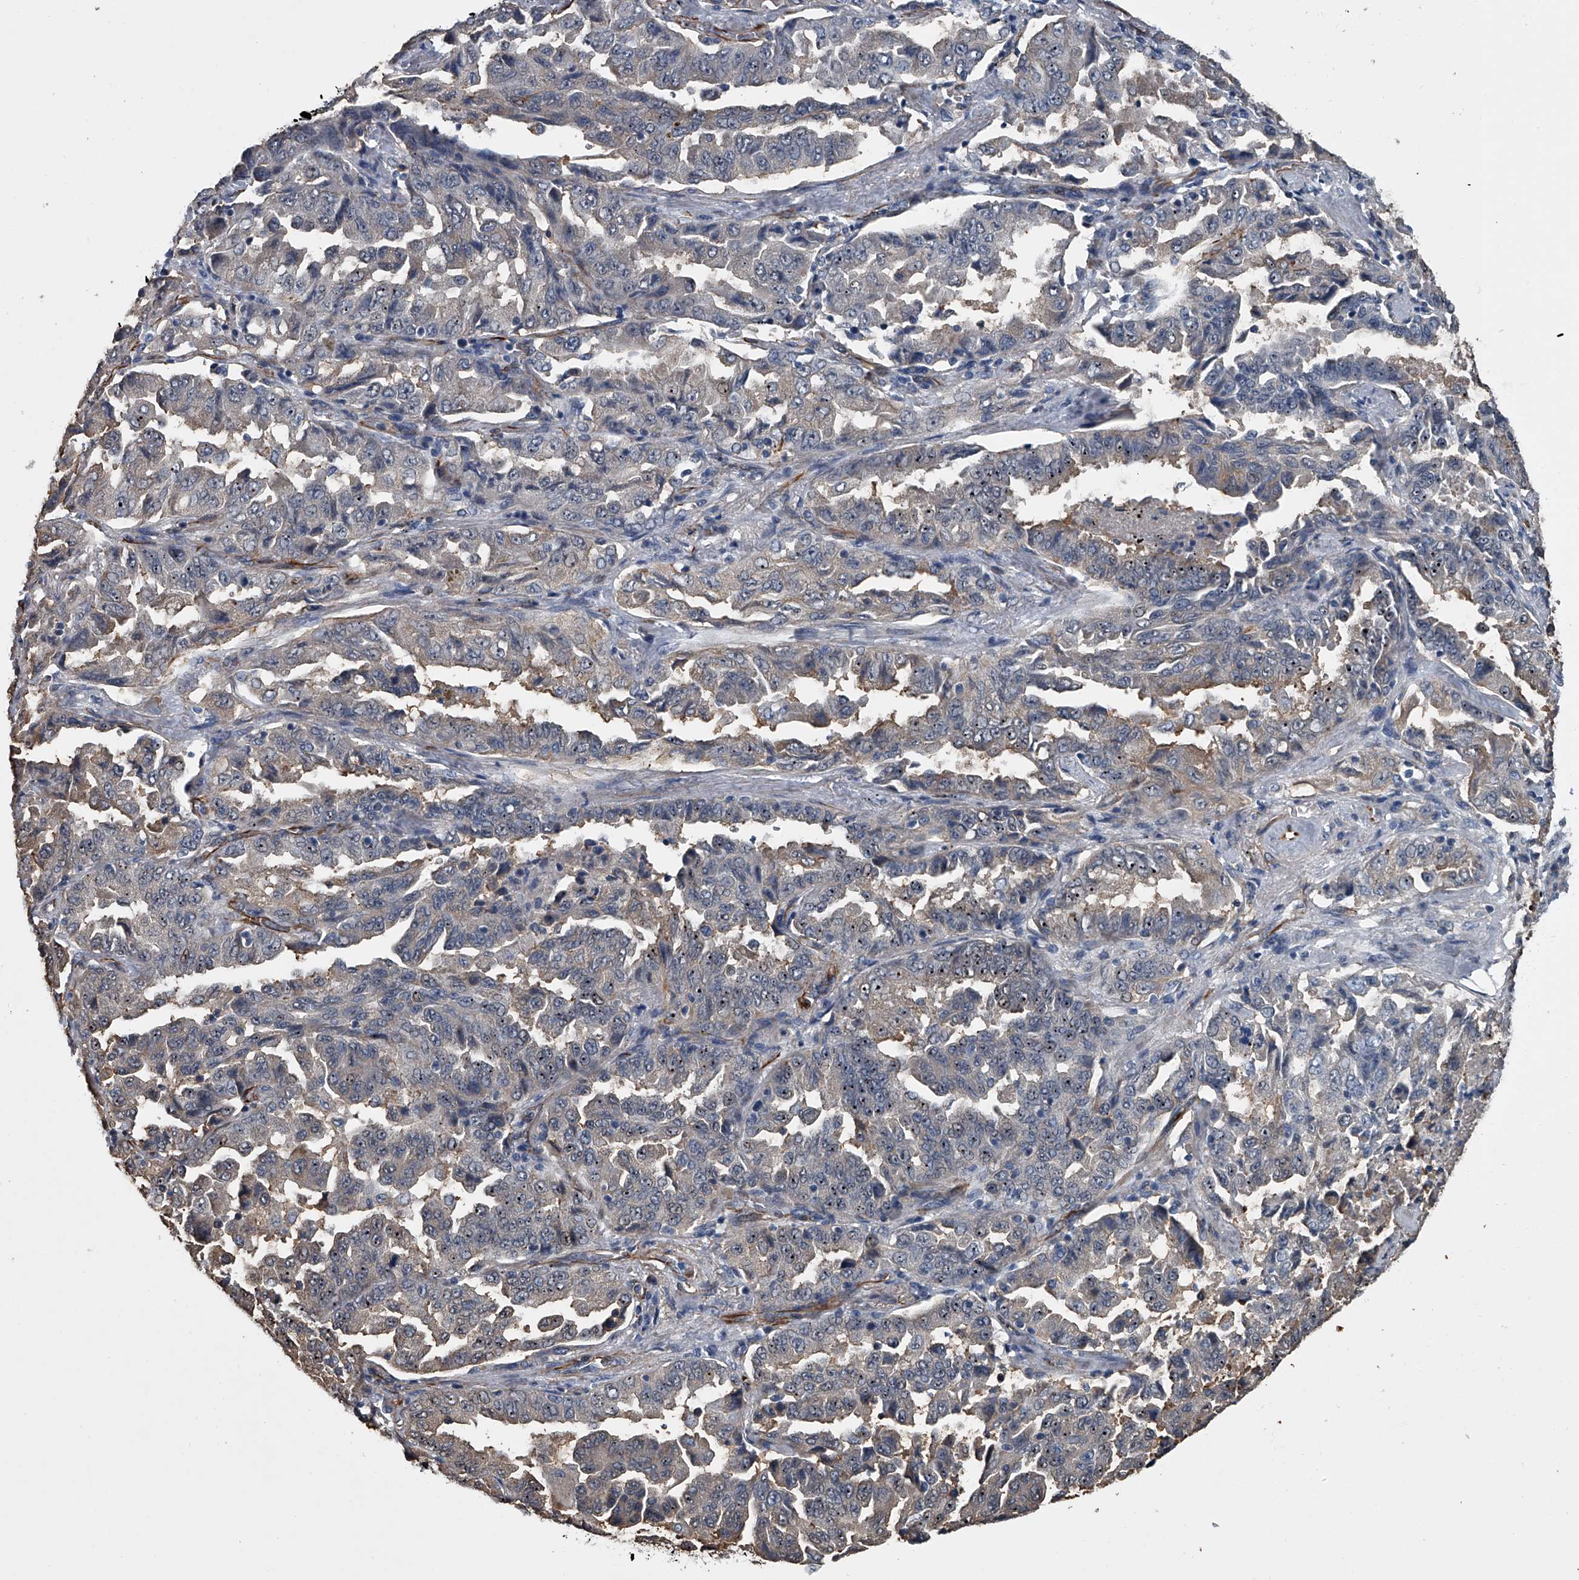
{"staining": {"intensity": "negative", "quantity": "none", "location": "none"}, "tissue": "lung cancer", "cell_type": "Tumor cells", "image_type": "cancer", "snomed": [{"axis": "morphology", "description": "Adenocarcinoma, NOS"}, {"axis": "topography", "description": "Lung"}], "caption": "Immunohistochemical staining of lung cancer (adenocarcinoma) demonstrates no significant positivity in tumor cells.", "gene": "LDLRAD2", "patient": {"sex": "female", "age": 51}}